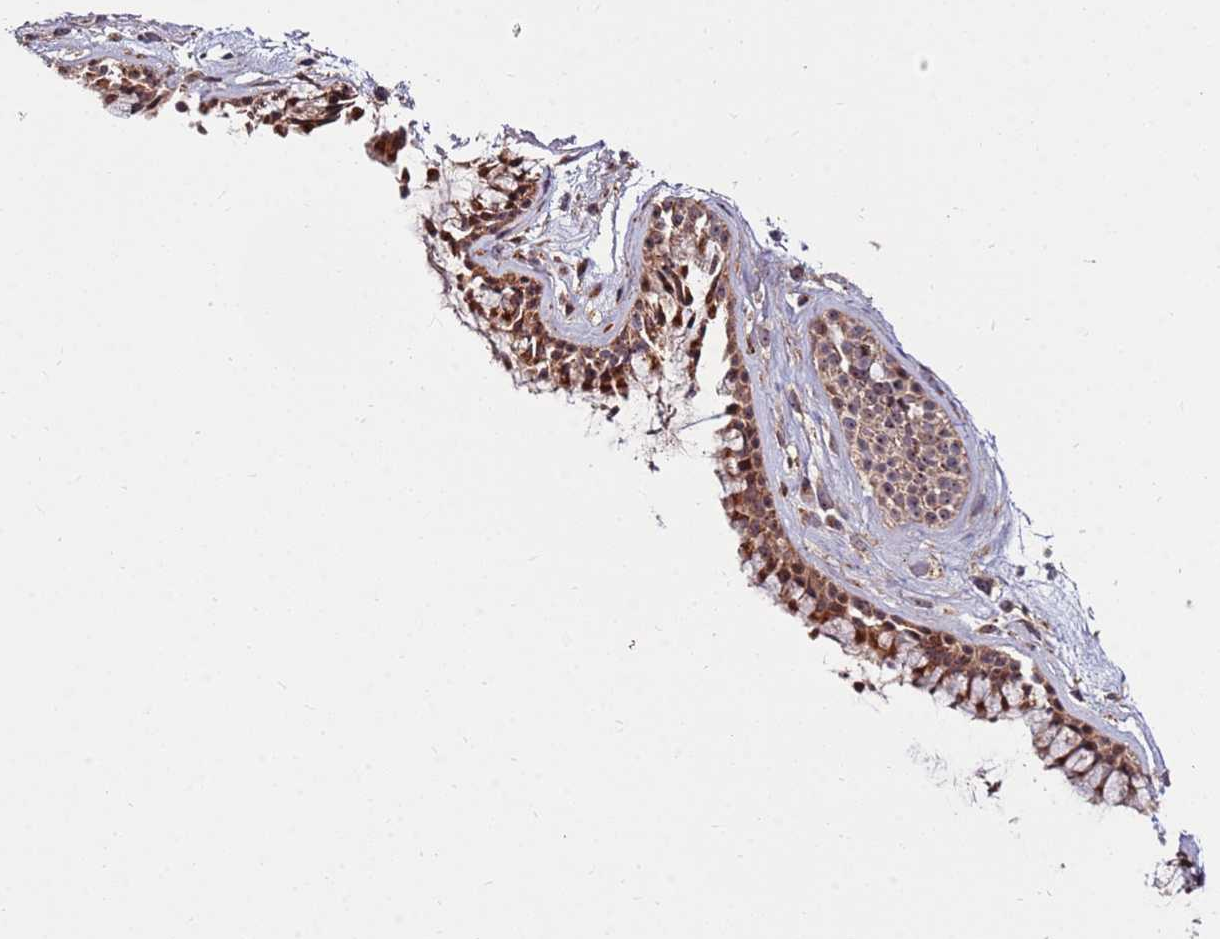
{"staining": {"intensity": "strong", "quantity": ">75%", "location": "cytoplasmic/membranous,nuclear"}, "tissue": "nasopharynx", "cell_type": "Respiratory epithelial cells", "image_type": "normal", "snomed": [{"axis": "morphology", "description": "Normal tissue, NOS"}, {"axis": "topography", "description": "Nasopharynx"}], "caption": "A brown stain highlights strong cytoplasmic/membranous,nuclear positivity of a protein in respiratory epithelial cells of normal human nasopharynx. The staining is performed using DAB (3,3'-diaminobenzidine) brown chromogen to label protein expression. The nuclei are counter-stained blue using hematoxylin.", "gene": "KIF25", "patient": {"sex": "male", "age": 82}}